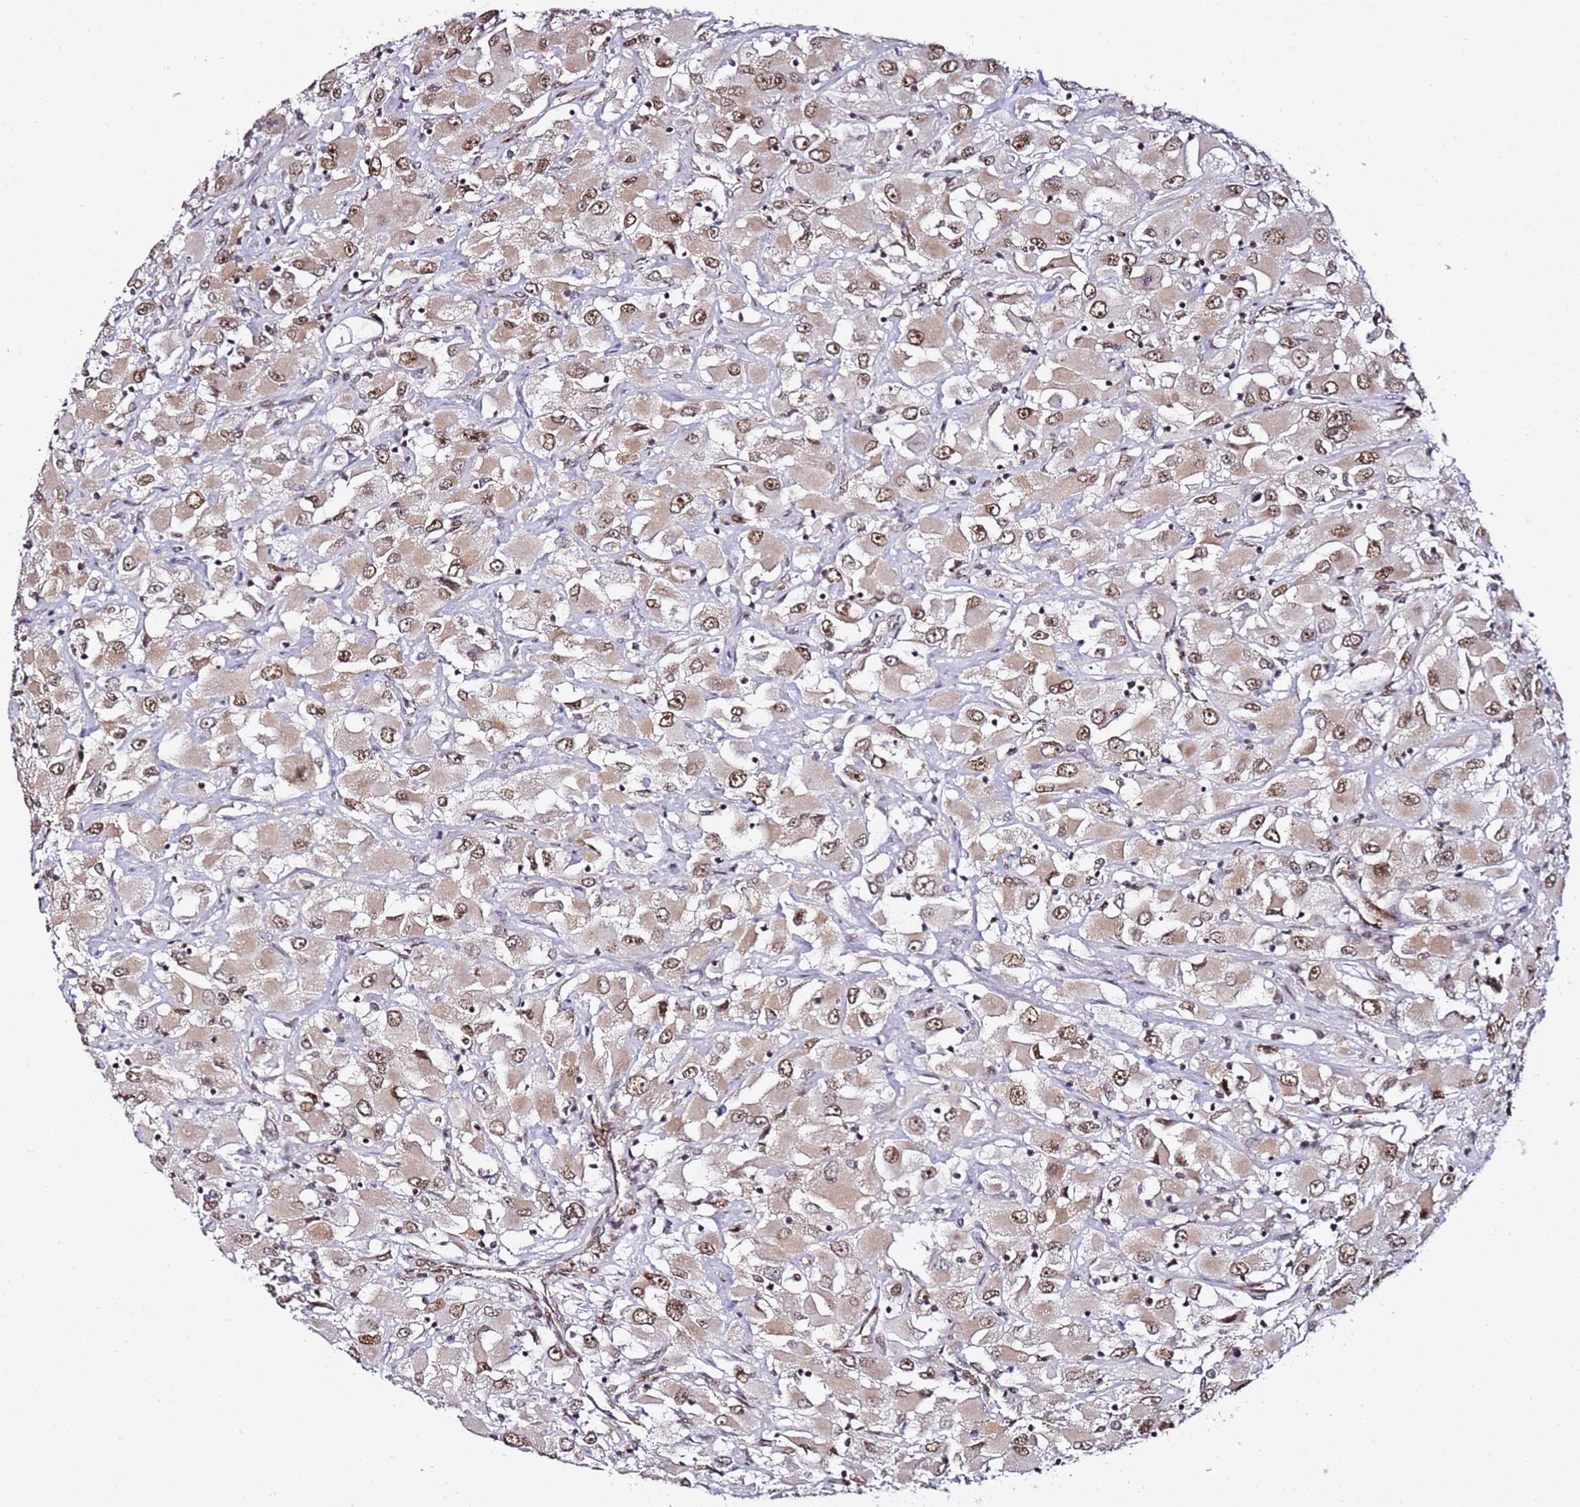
{"staining": {"intensity": "moderate", "quantity": ">75%", "location": "cytoplasmic/membranous,nuclear"}, "tissue": "renal cancer", "cell_type": "Tumor cells", "image_type": "cancer", "snomed": [{"axis": "morphology", "description": "Adenocarcinoma, NOS"}, {"axis": "topography", "description": "Kidney"}], "caption": "A brown stain labels moderate cytoplasmic/membranous and nuclear positivity of a protein in renal cancer tumor cells. Nuclei are stained in blue.", "gene": "TP53AIP1", "patient": {"sex": "female", "age": 52}}